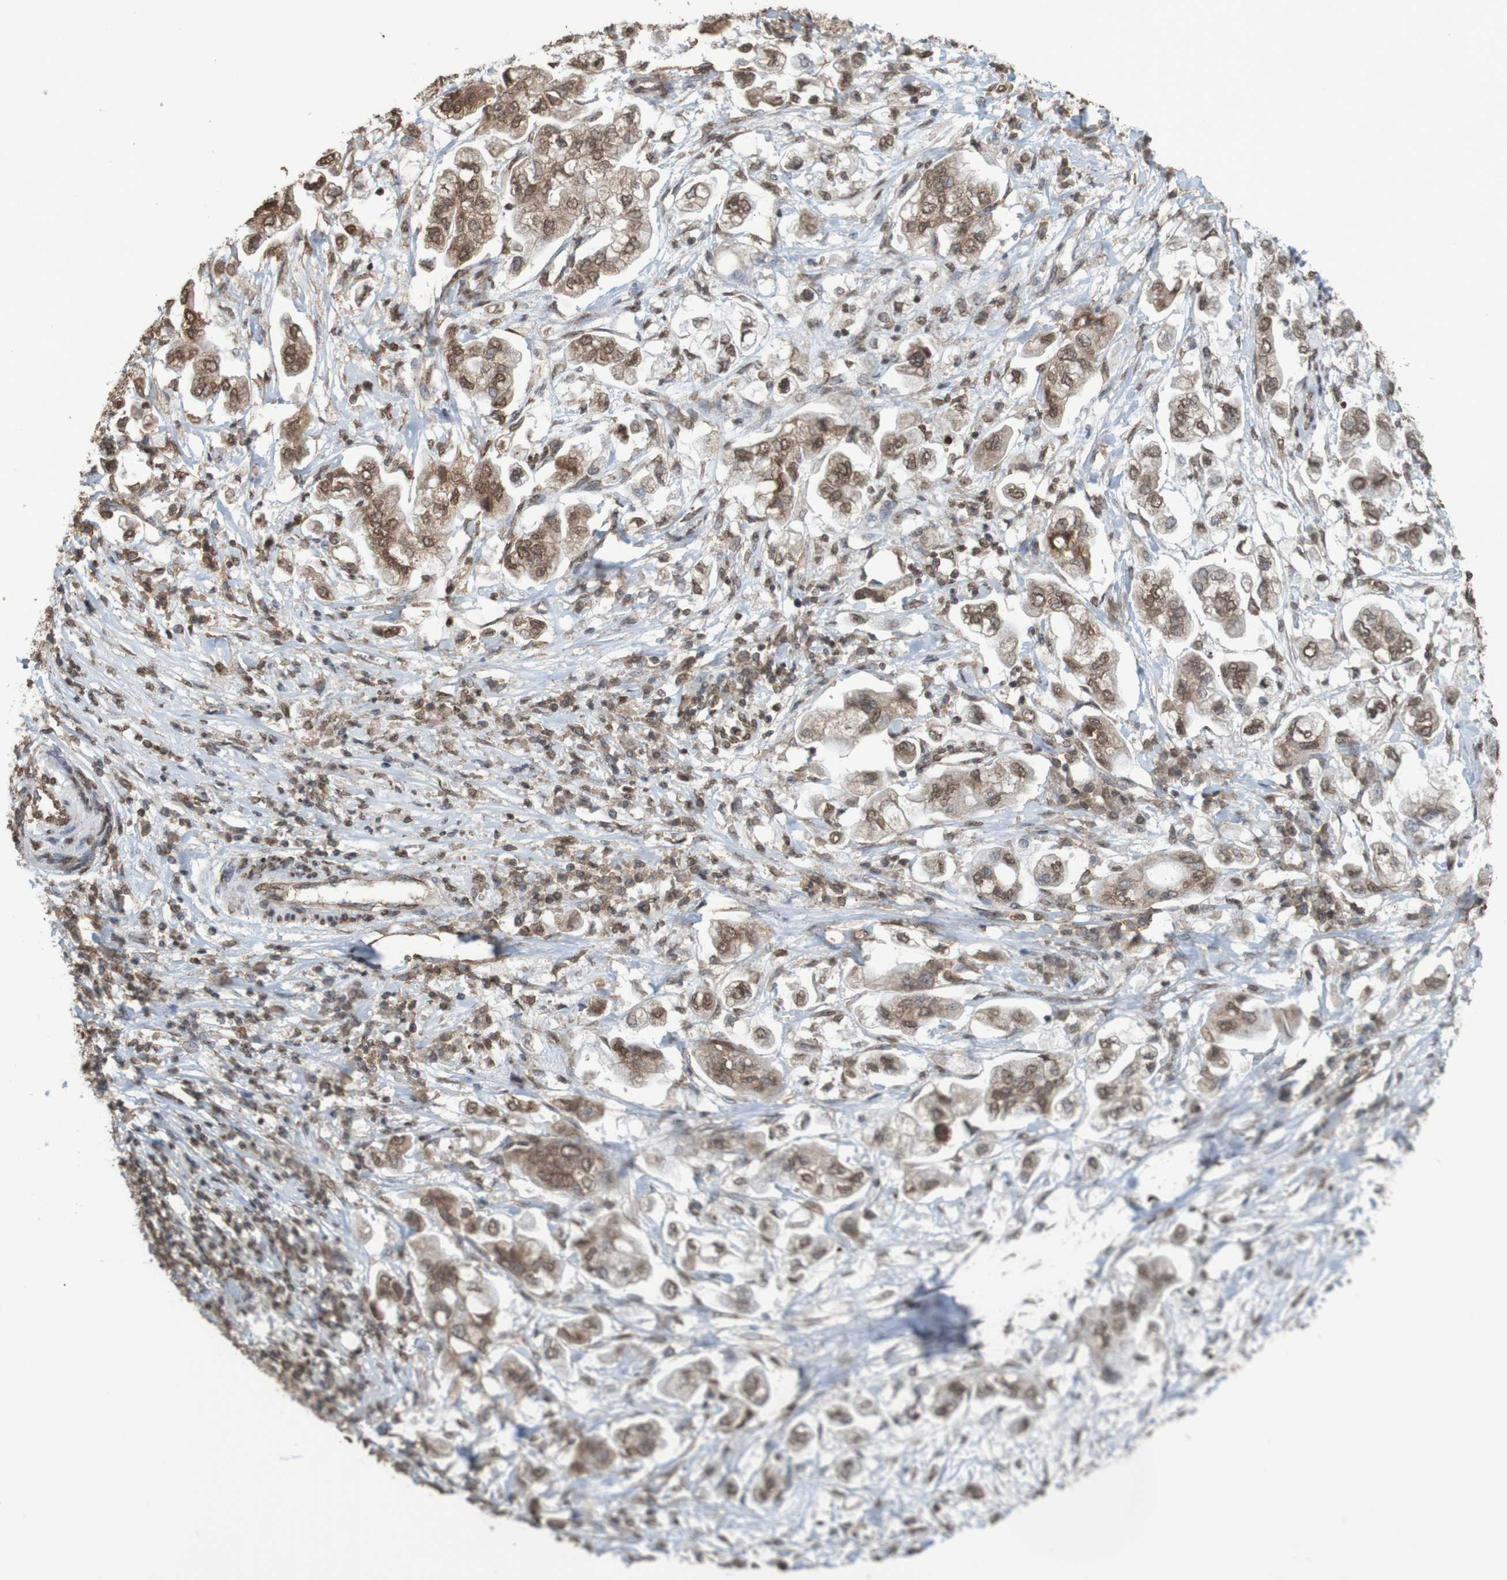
{"staining": {"intensity": "moderate", "quantity": ">75%", "location": "cytoplasmic/membranous,nuclear"}, "tissue": "stomach cancer", "cell_type": "Tumor cells", "image_type": "cancer", "snomed": [{"axis": "morphology", "description": "Adenocarcinoma, NOS"}, {"axis": "topography", "description": "Stomach"}], "caption": "Moderate cytoplasmic/membranous and nuclear protein expression is appreciated in about >75% of tumor cells in stomach cancer.", "gene": "GFI1", "patient": {"sex": "male", "age": 62}}